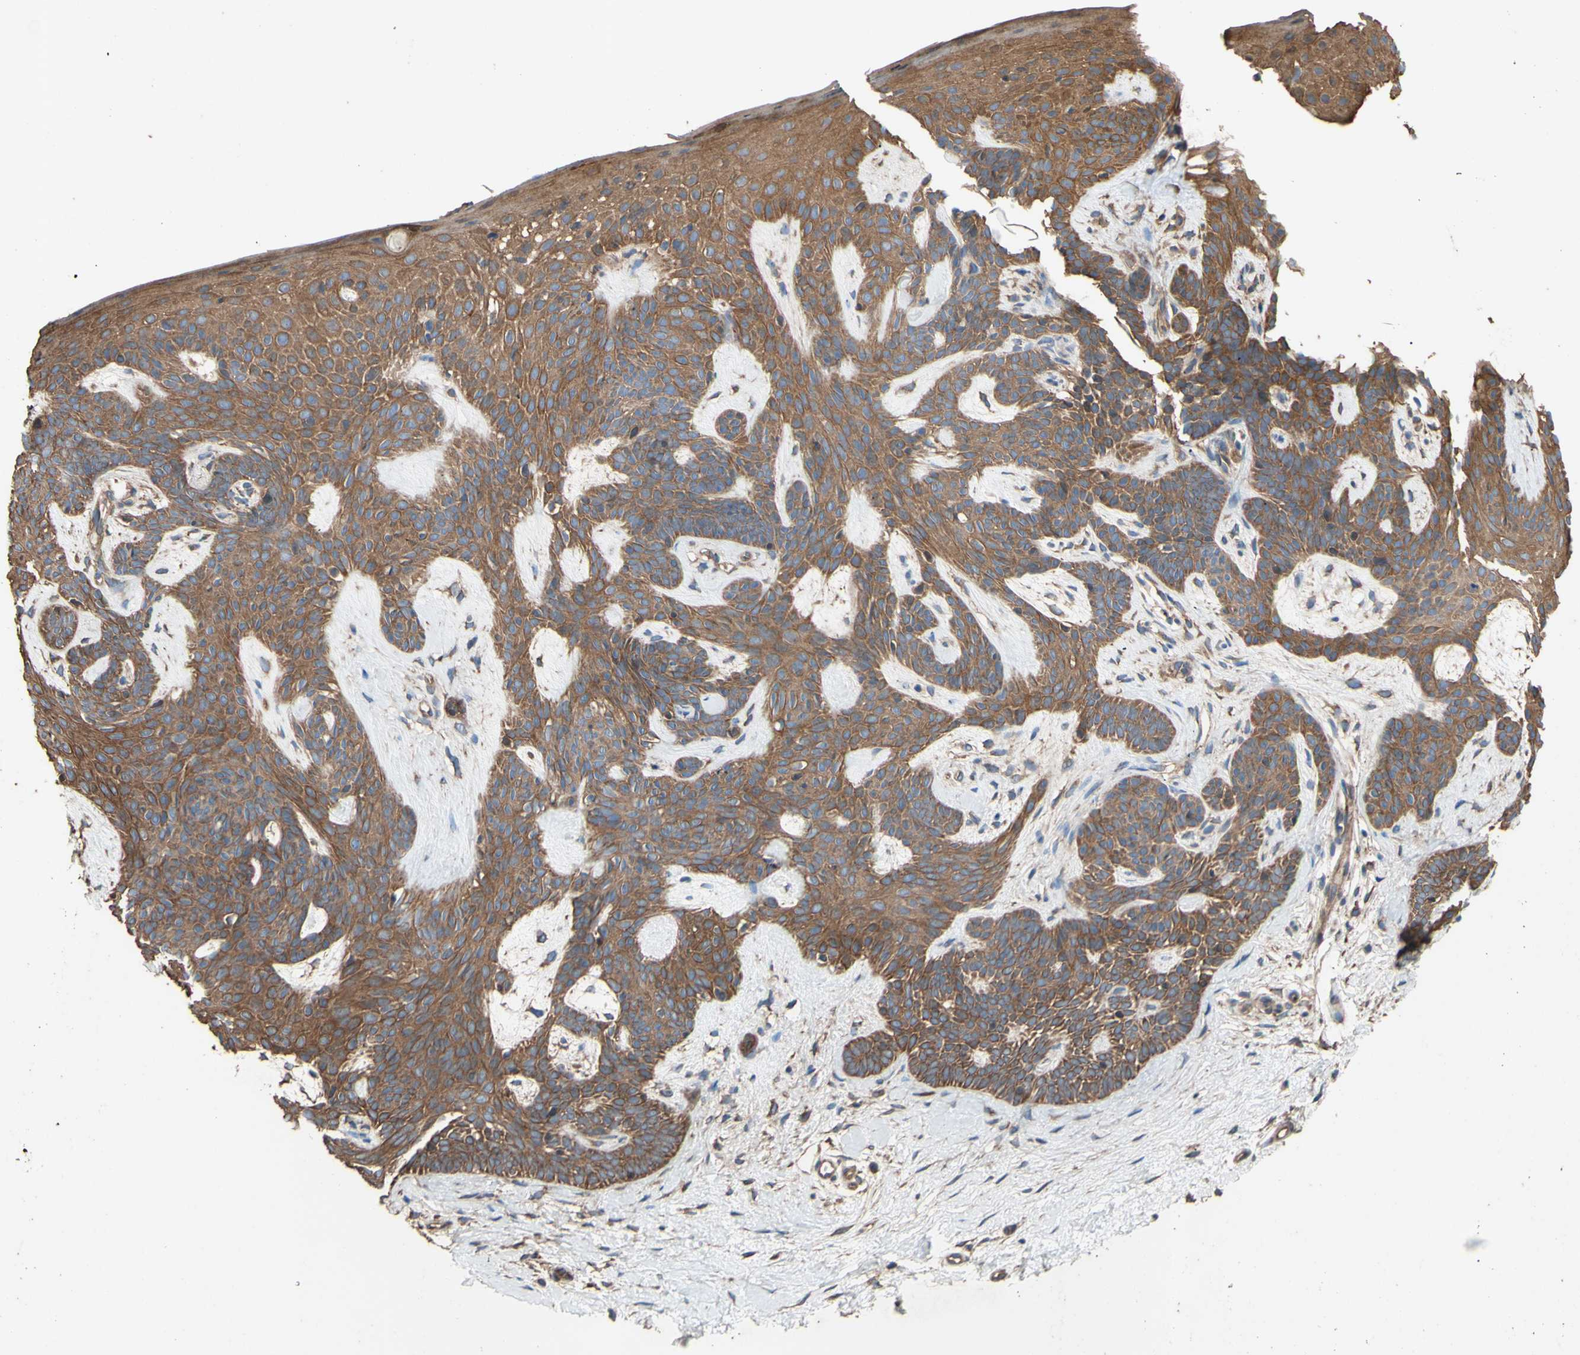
{"staining": {"intensity": "strong", "quantity": ">75%", "location": "cytoplasmic/membranous"}, "tissue": "skin cancer", "cell_type": "Tumor cells", "image_type": "cancer", "snomed": [{"axis": "morphology", "description": "Developmental malformation"}, {"axis": "morphology", "description": "Basal cell carcinoma"}, {"axis": "topography", "description": "Skin"}], "caption": "Immunohistochemistry (IHC) photomicrograph of human skin cancer stained for a protein (brown), which shows high levels of strong cytoplasmic/membranous expression in about >75% of tumor cells.", "gene": "CTTN", "patient": {"sex": "female", "age": 62}}